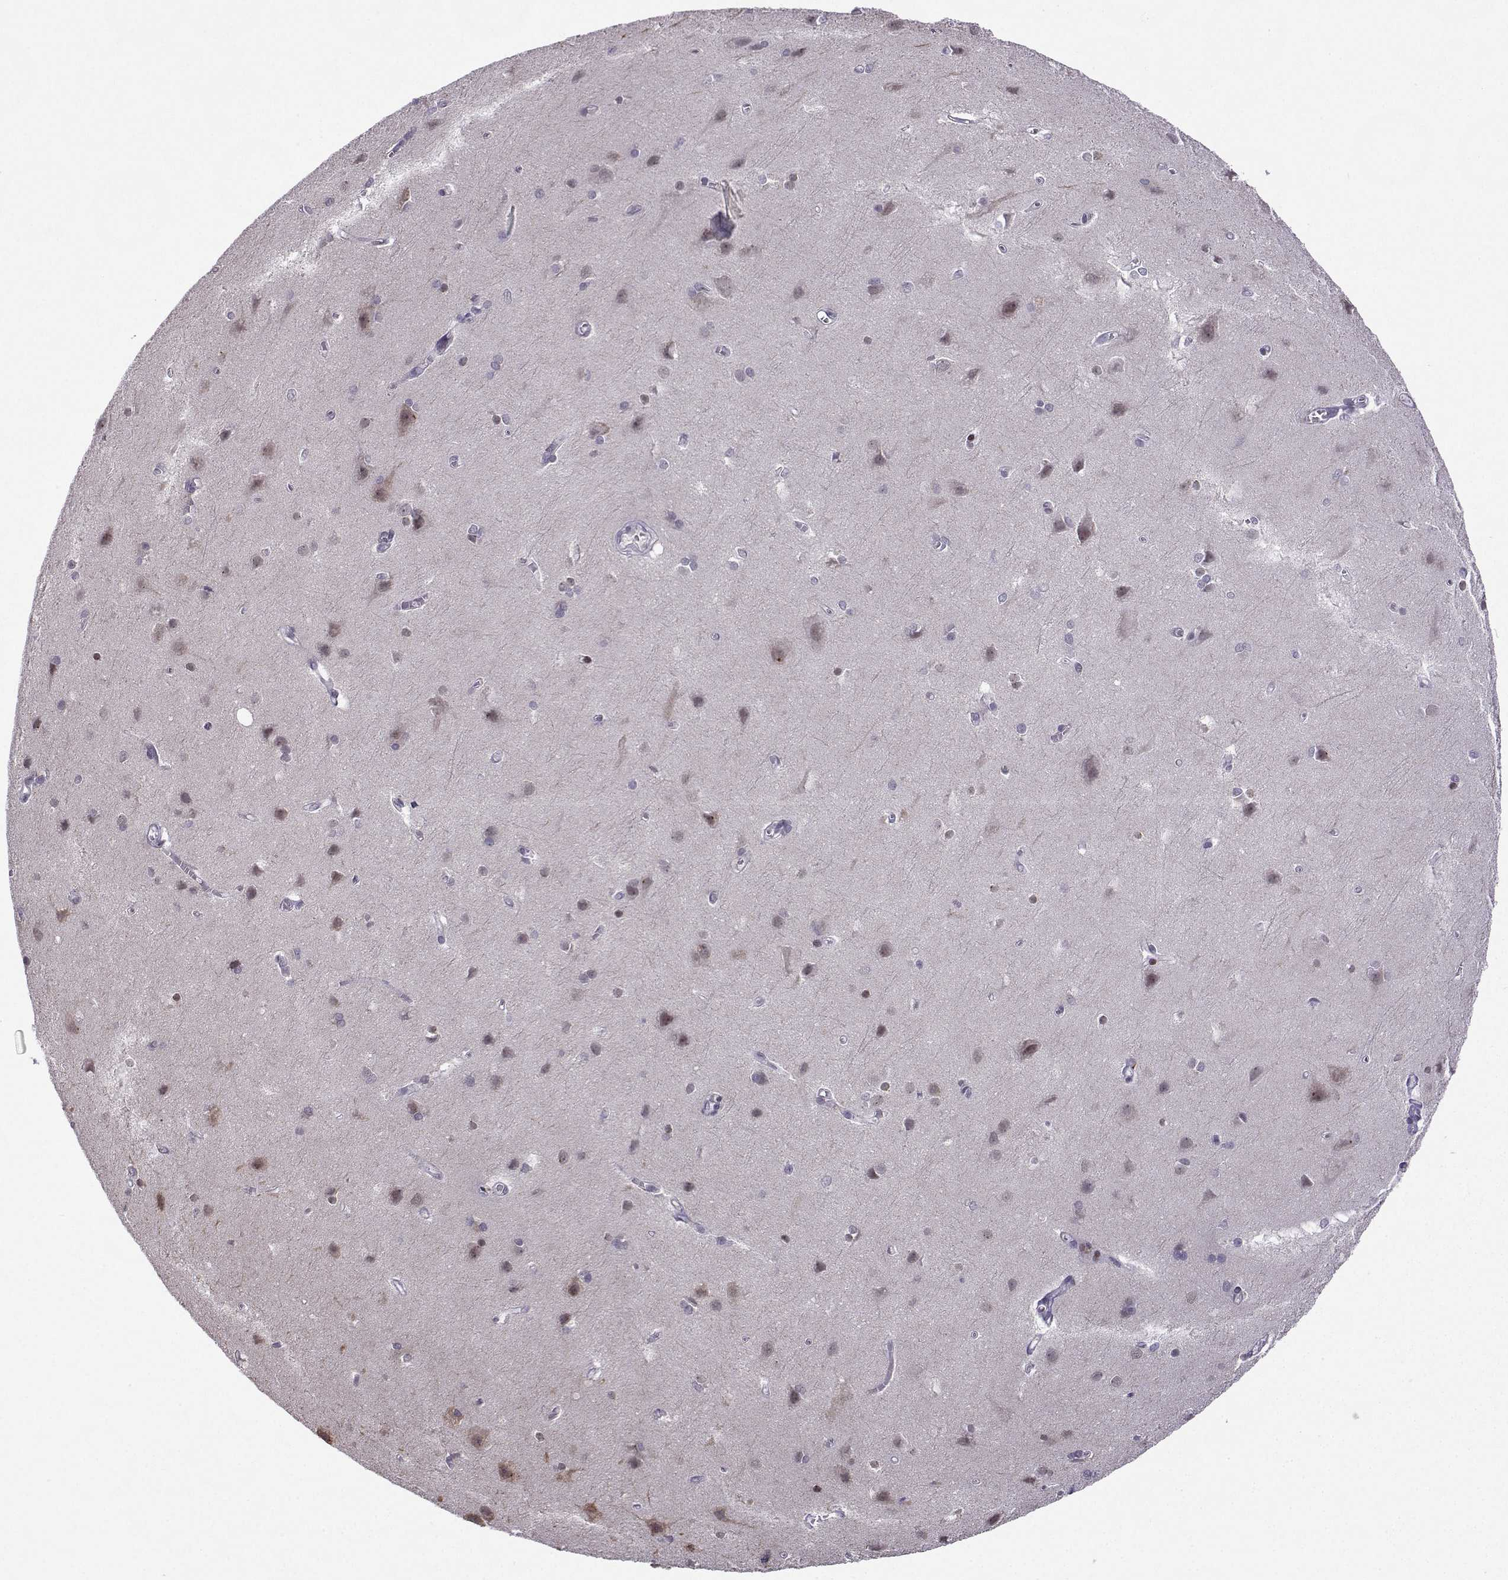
{"staining": {"intensity": "negative", "quantity": "none", "location": "none"}, "tissue": "cerebral cortex", "cell_type": "Endothelial cells", "image_type": "normal", "snomed": [{"axis": "morphology", "description": "Normal tissue, NOS"}, {"axis": "topography", "description": "Cerebral cortex"}], "caption": "Immunohistochemistry image of normal cerebral cortex stained for a protein (brown), which displays no expression in endothelial cells.", "gene": "FGF3", "patient": {"sex": "male", "age": 37}}